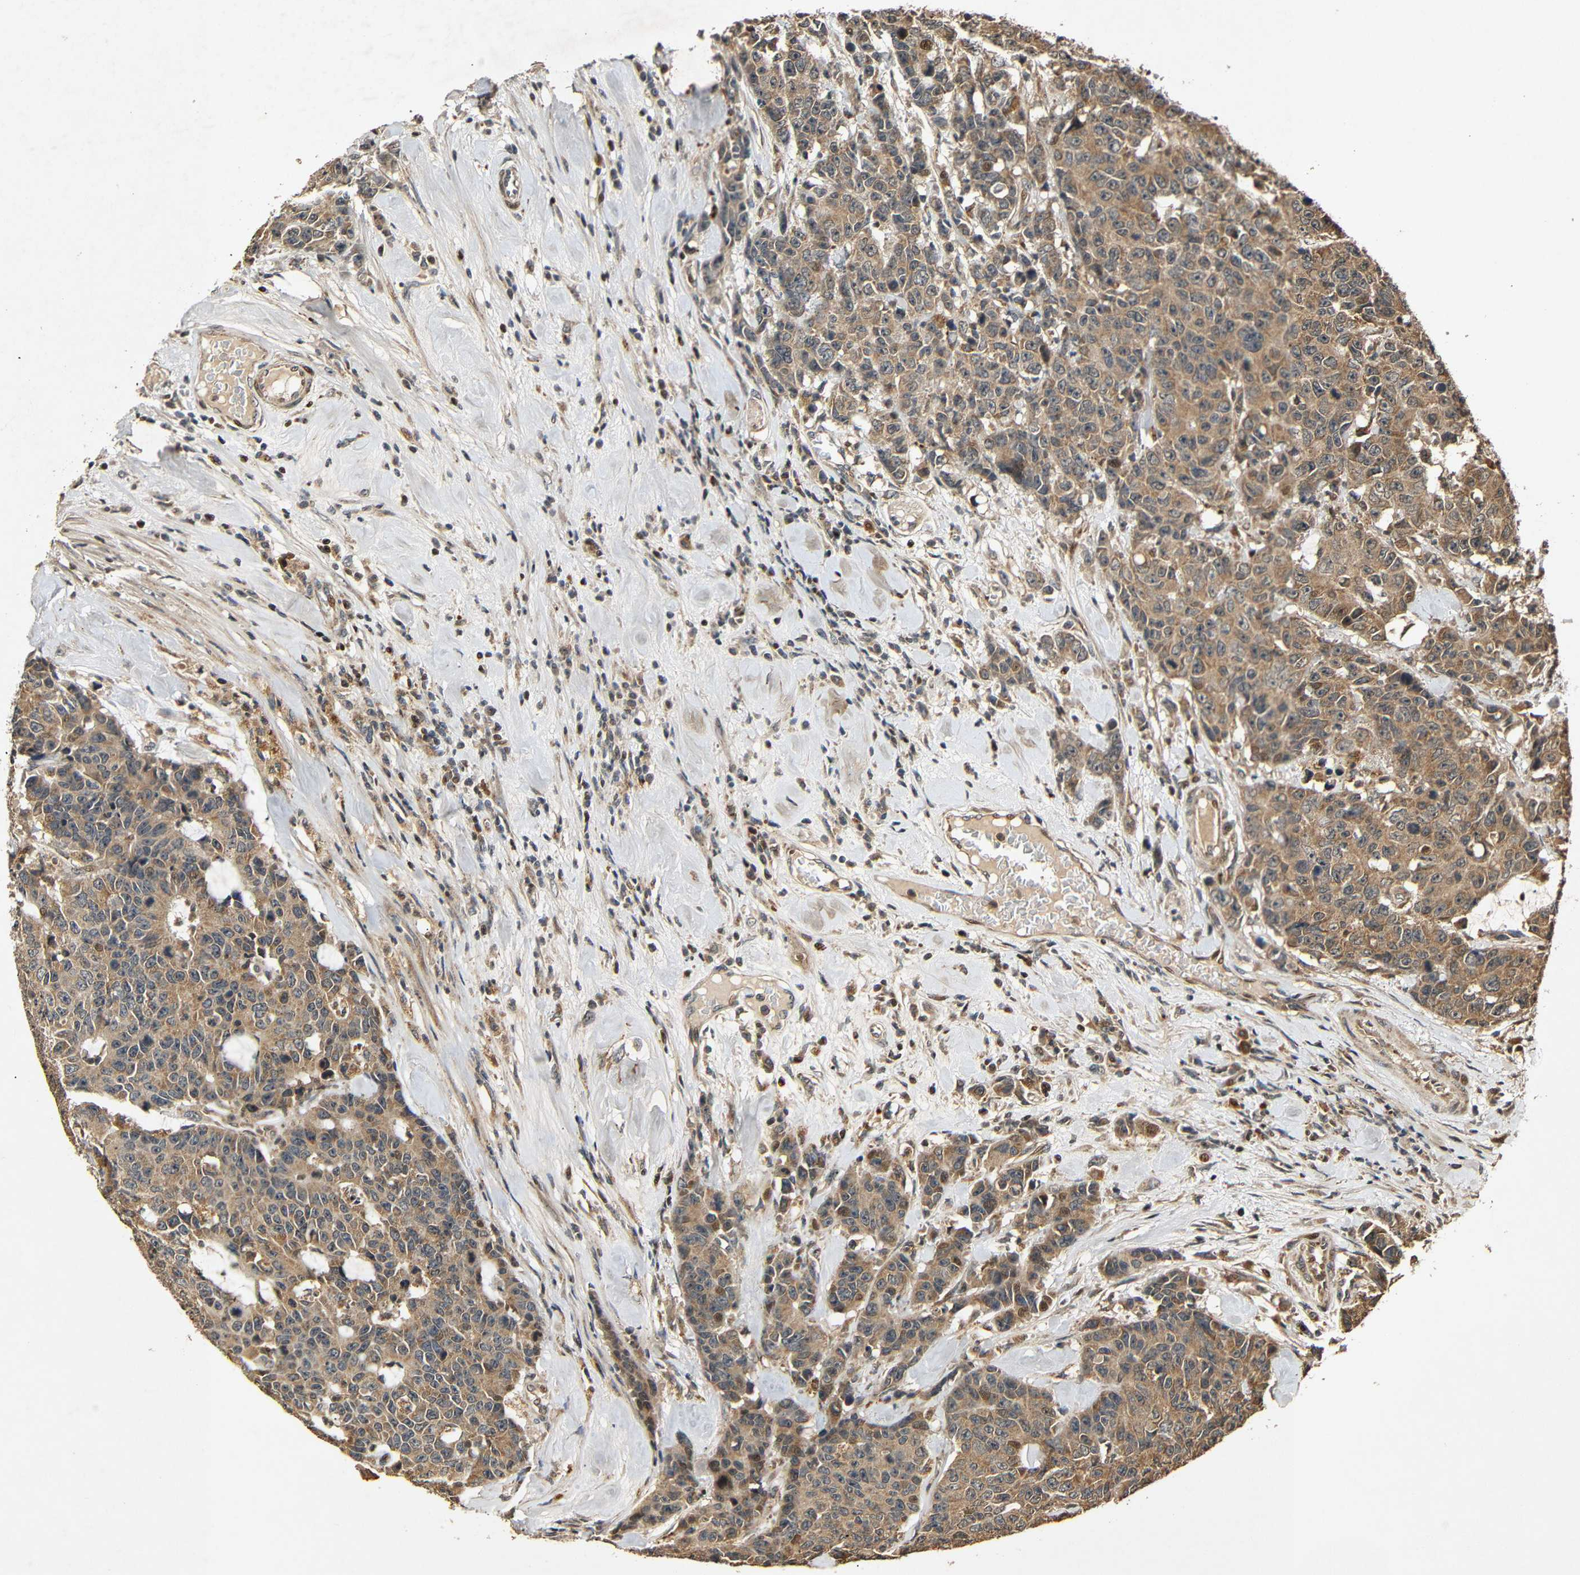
{"staining": {"intensity": "moderate", "quantity": ">75%", "location": "cytoplasmic/membranous"}, "tissue": "colorectal cancer", "cell_type": "Tumor cells", "image_type": "cancer", "snomed": [{"axis": "morphology", "description": "Adenocarcinoma, NOS"}, {"axis": "topography", "description": "Colon"}], "caption": "Immunohistochemistry (IHC) image of human adenocarcinoma (colorectal) stained for a protein (brown), which exhibits medium levels of moderate cytoplasmic/membranous positivity in approximately >75% of tumor cells.", "gene": "KAZALD1", "patient": {"sex": "female", "age": 86}}